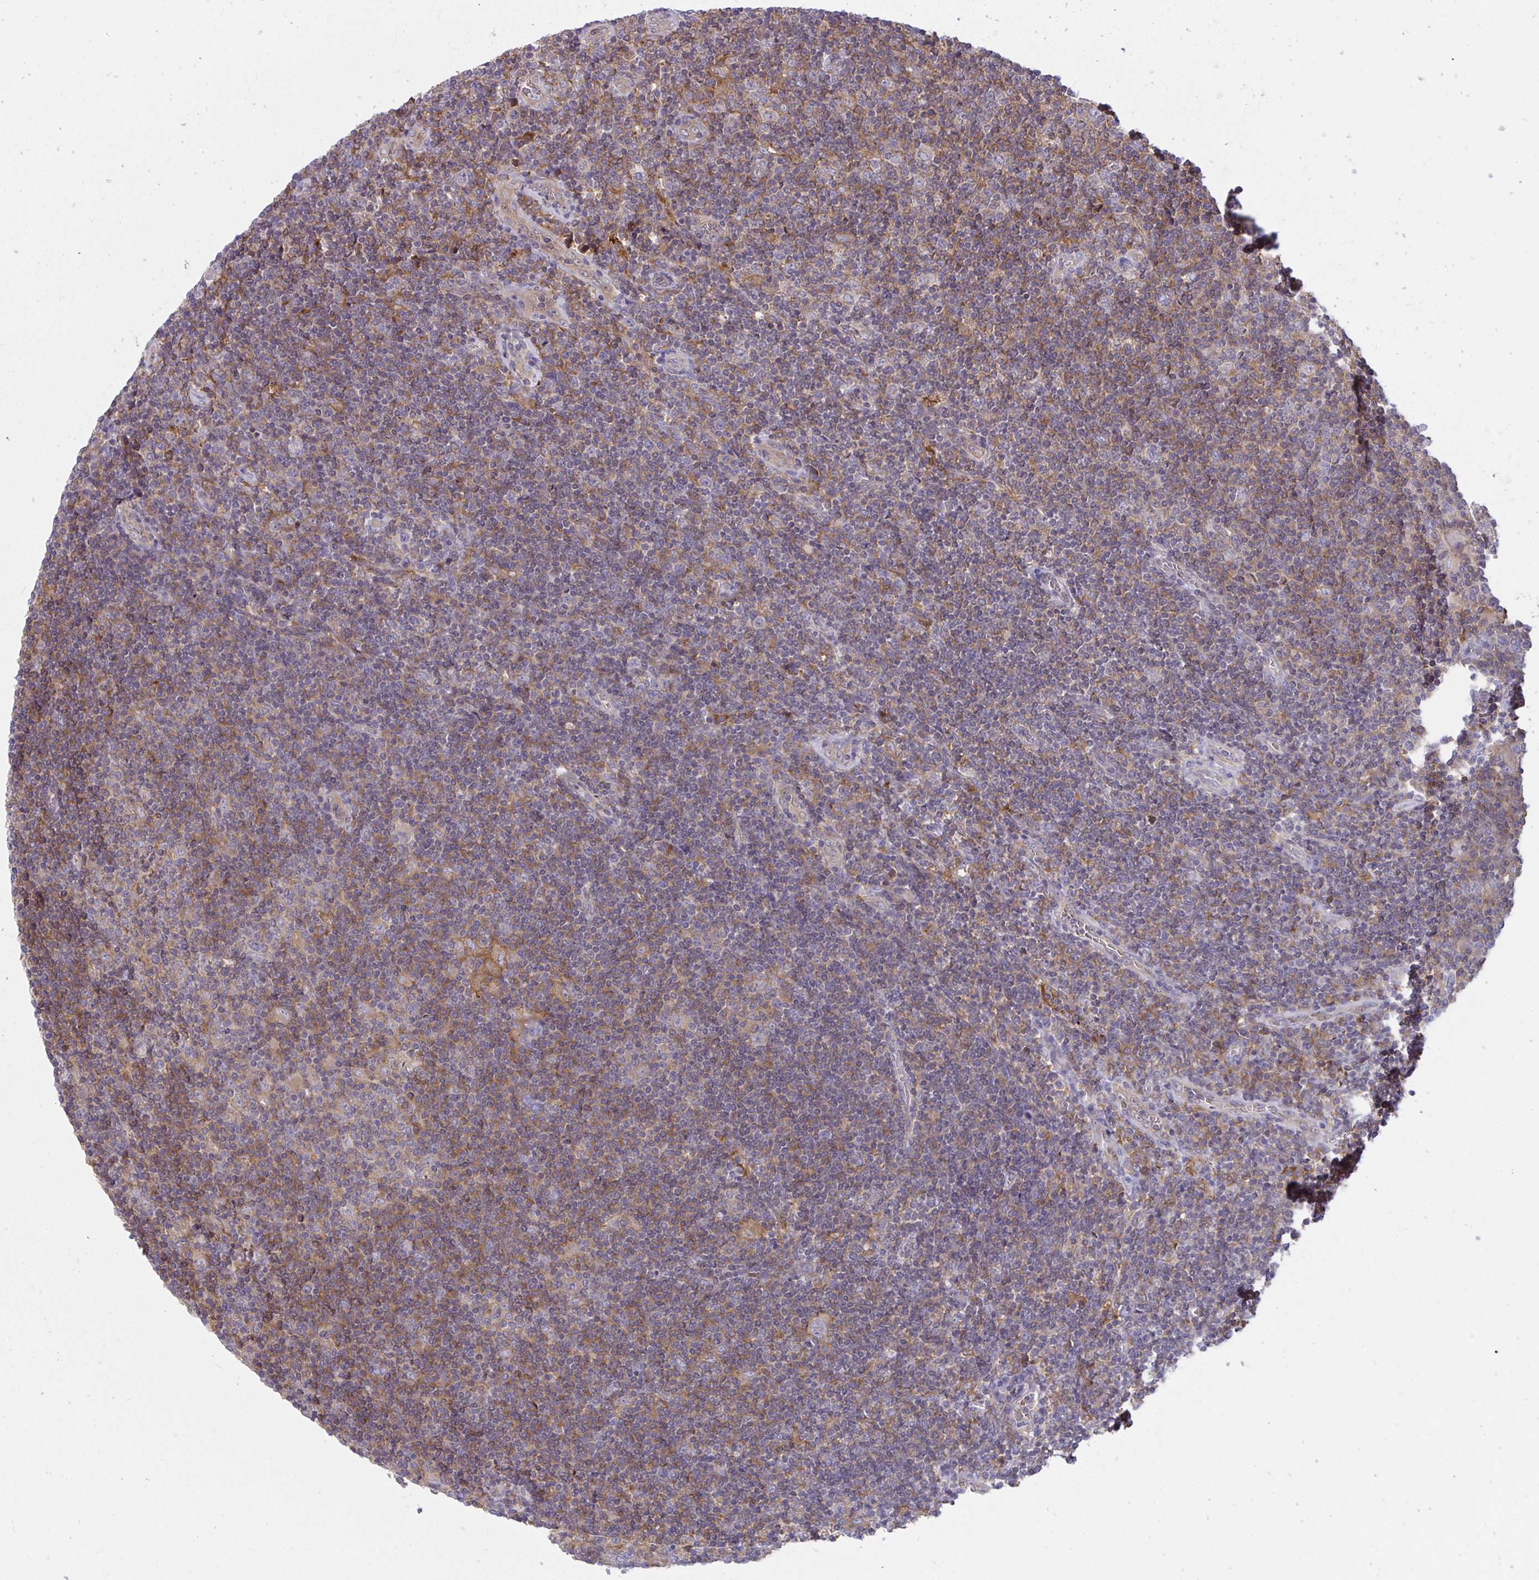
{"staining": {"intensity": "weak", "quantity": ">75%", "location": "cytoplasmic/membranous"}, "tissue": "lymphoma", "cell_type": "Tumor cells", "image_type": "cancer", "snomed": [{"axis": "morphology", "description": "Hodgkin's disease, NOS"}, {"axis": "topography", "description": "Lymph node"}], "caption": "This photomicrograph exhibits Hodgkin's disease stained with immunohistochemistry (IHC) to label a protein in brown. The cytoplasmic/membranous of tumor cells show weak positivity for the protein. Nuclei are counter-stained blue.", "gene": "ALDH16A1", "patient": {"sex": "male", "age": 40}}